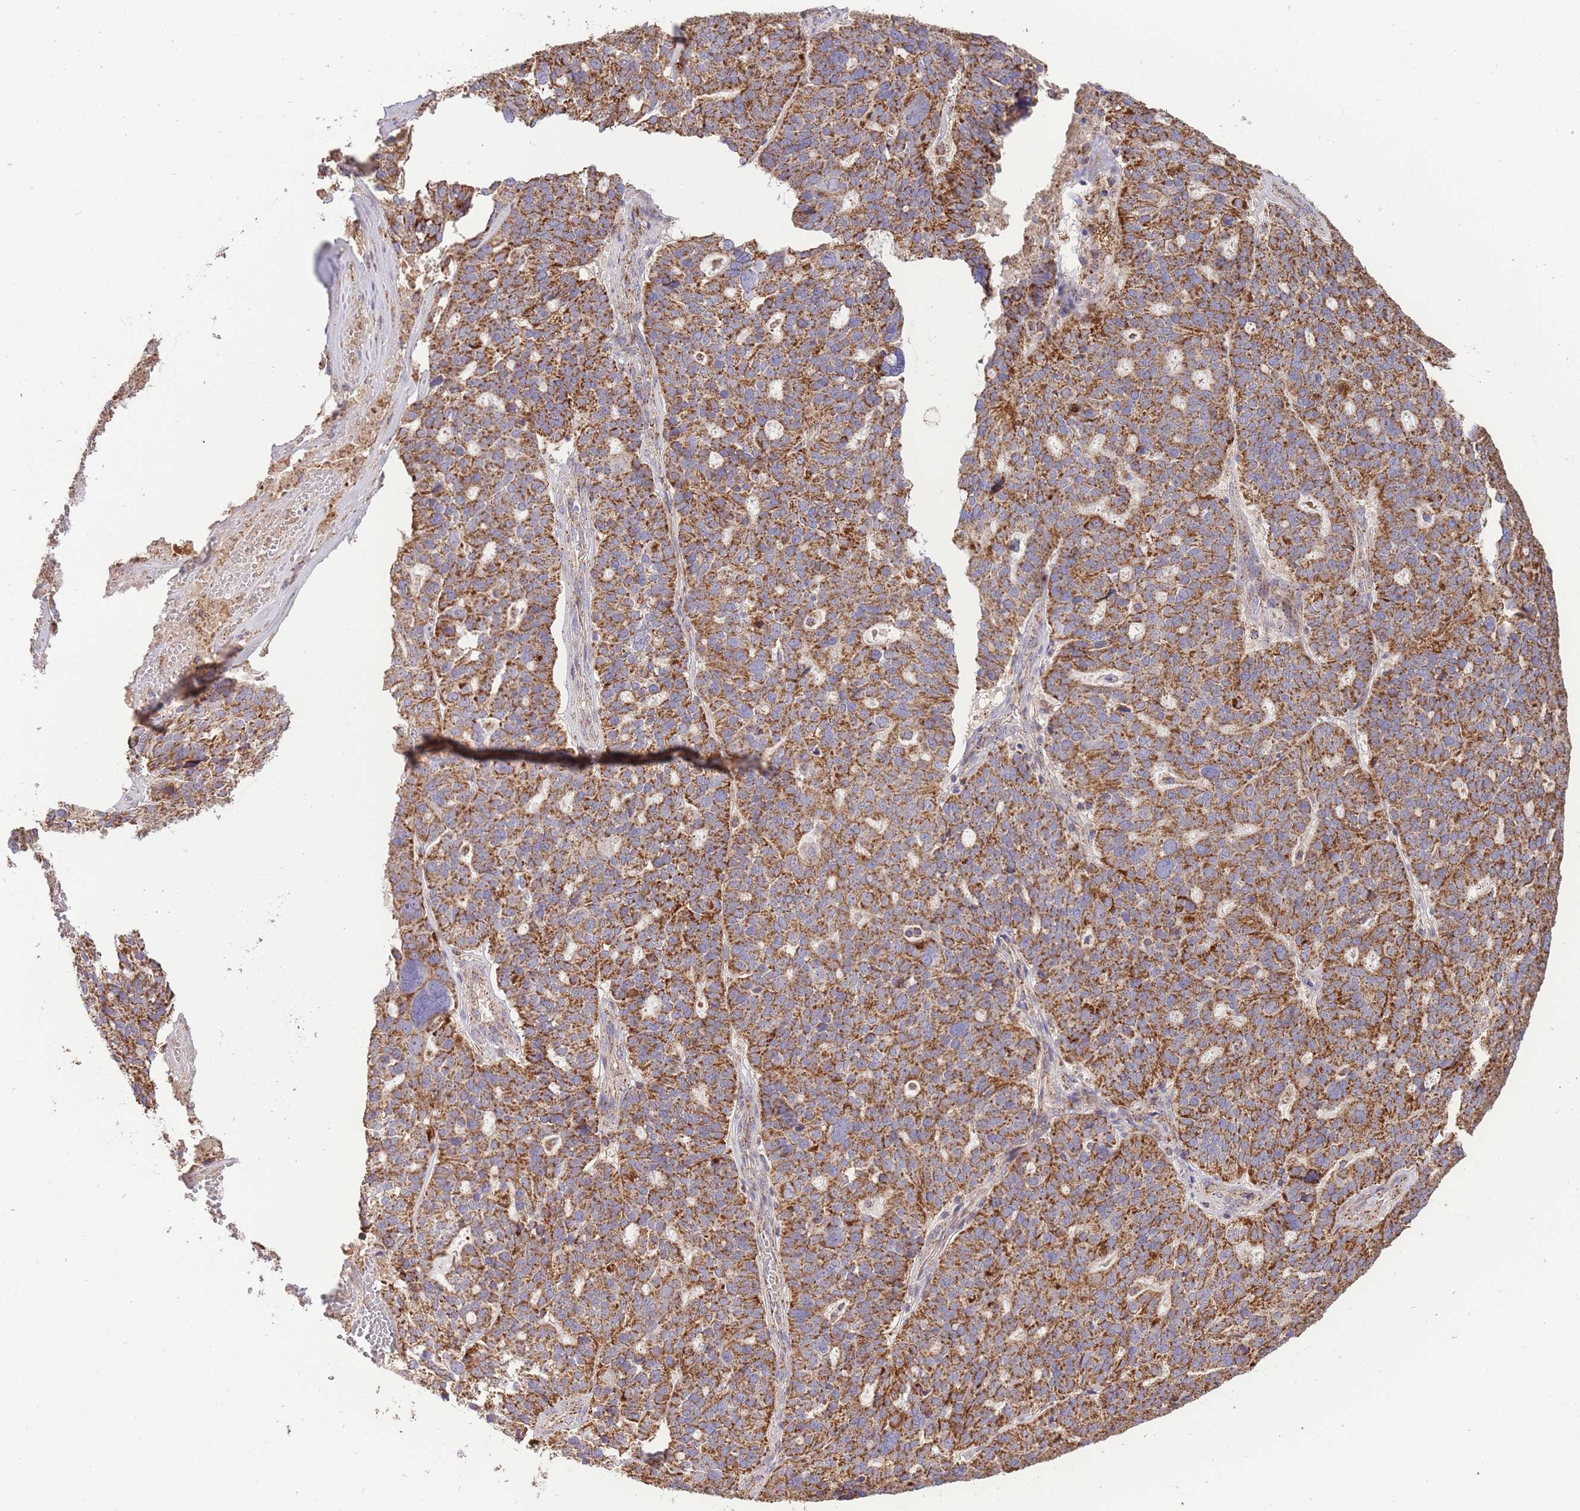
{"staining": {"intensity": "strong", "quantity": ">75%", "location": "cytoplasmic/membranous"}, "tissue": "ovarian cancer", "cell_type": "Tumor cells", "image_type": "cancer", "snomed": [{"axis": "morphology", "description": "Cystadenocarcinoma, serous, NOS"}, {"axis": "topography", "description": "Ovary"}], "caption": "A micrograph of ovarian cancer stained for a protein shows strong cytoplasmic/membranous brown staining in tumor cells. Using DAB (3,3'-diaminobenzidine) (brown) and hematoxylin (blue) stains, captured at high magnification using brightfield microscopy.", "gene": "PREP", "patient": {"sex": "female", "age": 59}}